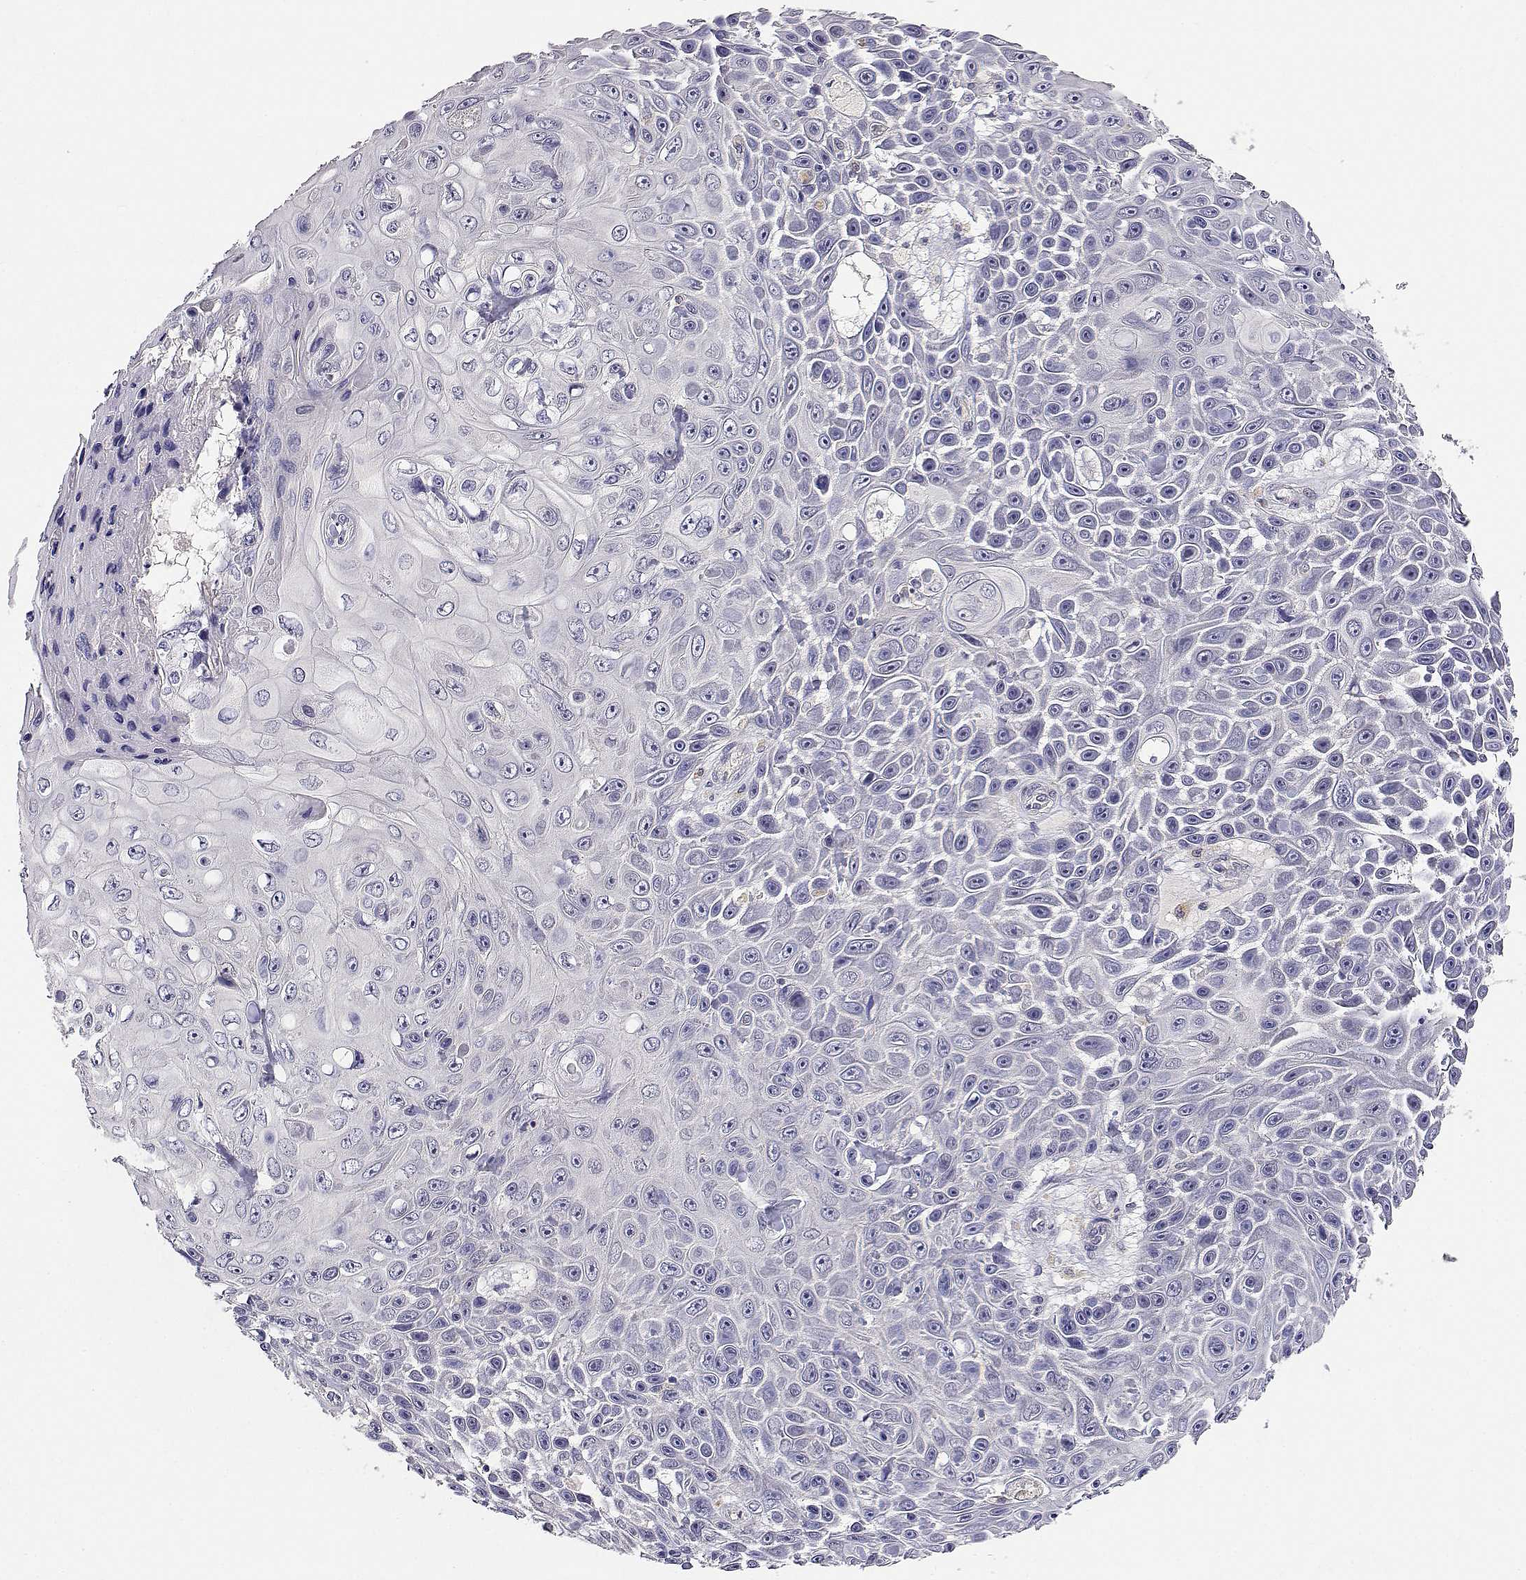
{"staining": {"intensity": "negative", "quantity": "none", "location": "none"}, "tissue": "skin cancer", "cell_type": "Tumor cells", "image_type": "cancer", "snomed": [{"axis": "morphology", "description": "Squamous cell carcinoma, NOS"}, {"axis": "topography", "description": "Skin"}], "caption": "Tumor cells are negative for brown protein staining in skin squamous cell carcinoma. (DAB (3,3'-diaminobenzidine) immunohistochemistry visualized using brightfield microscopy, high magnification).", "gene": "ADA", "patient": {"sex": "male", "age": 82}}